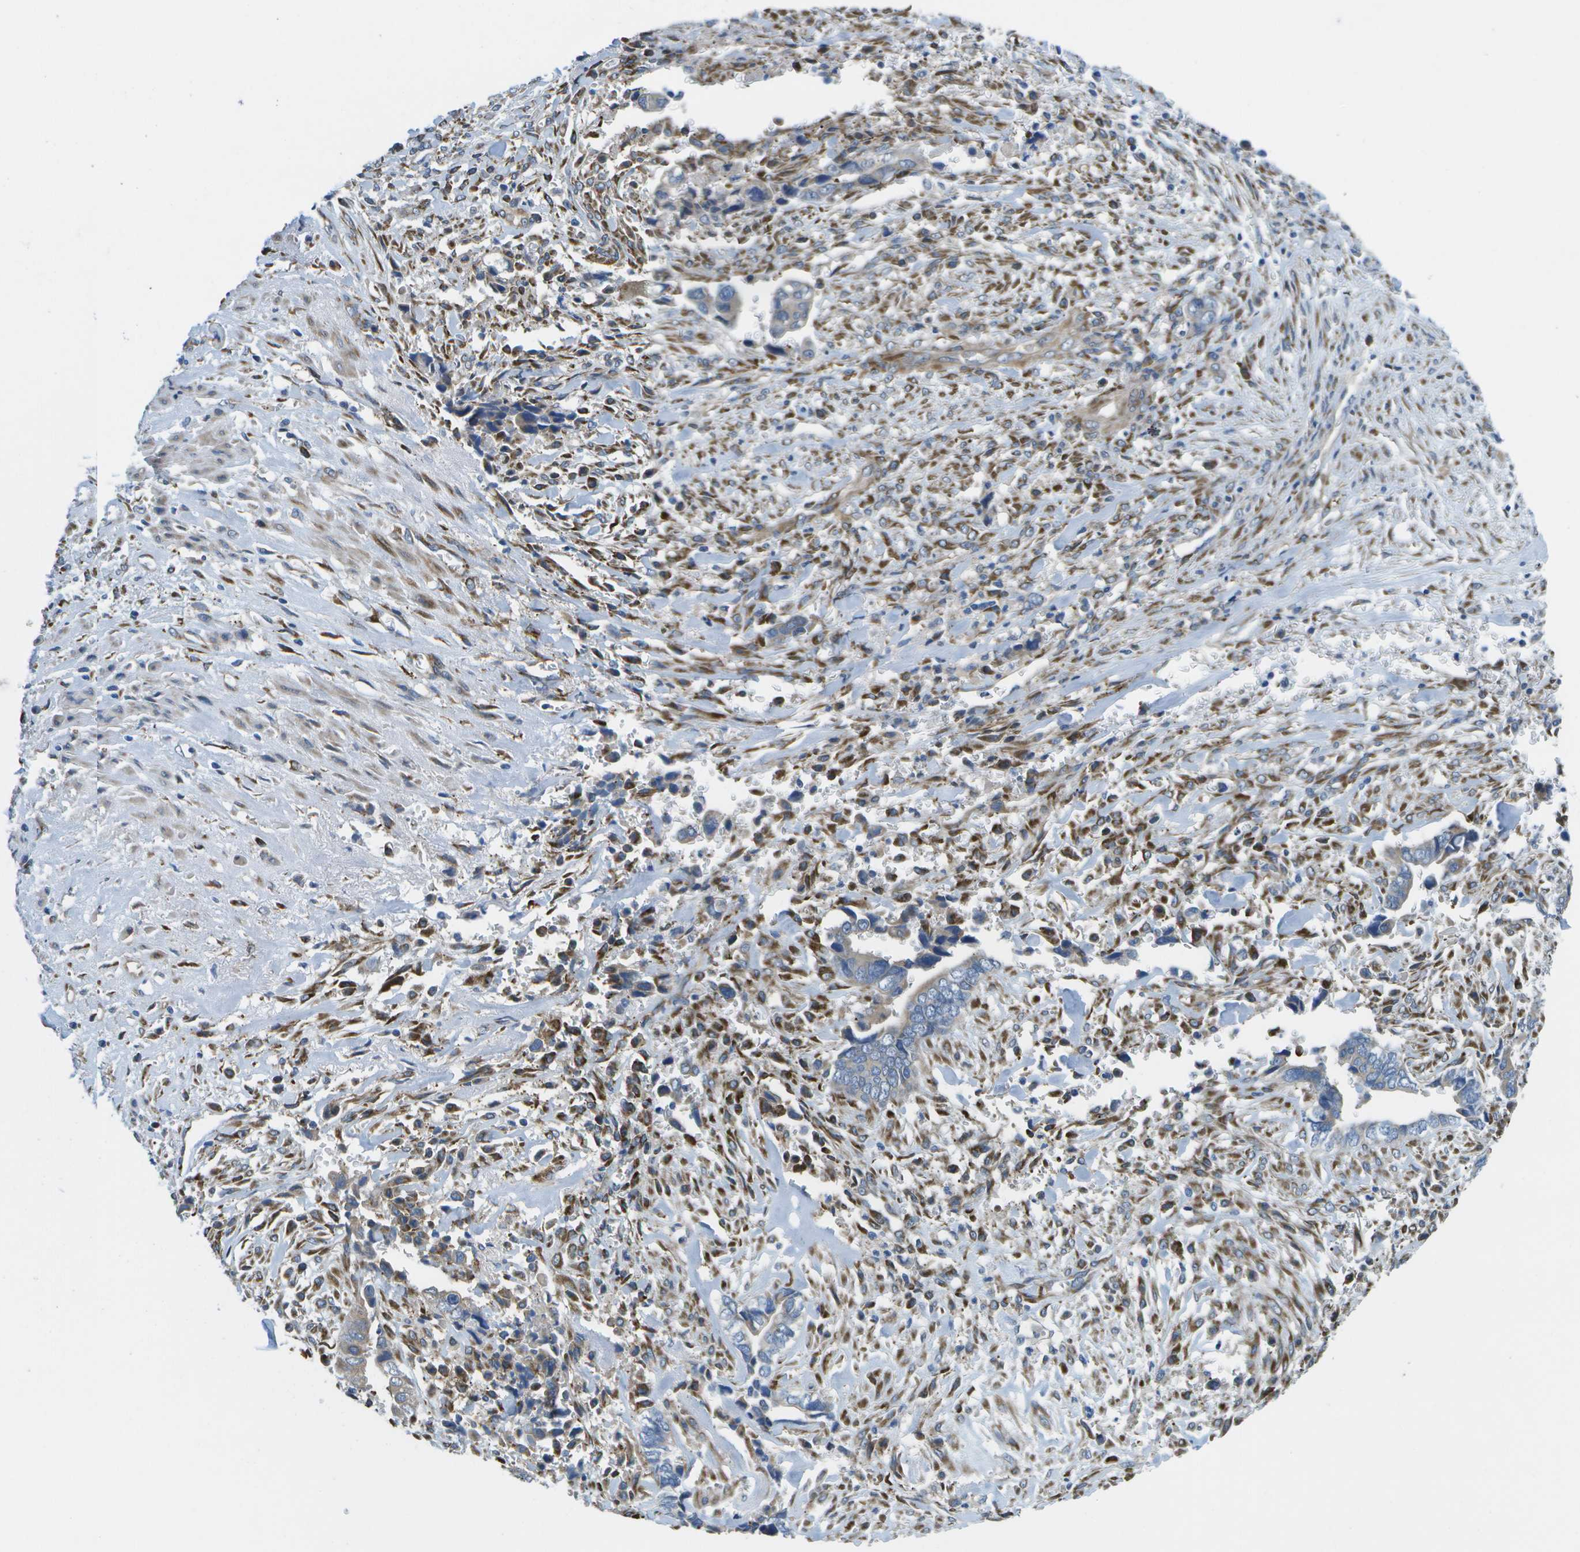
{"staining": {"intensity": "weak", "quantity": "<25%", "location": "cytoplasmic/membranous"}, "tissue": "liver cancer", "cell_type": "Tumor cells", "image_type": "cancer", "snomed": [{"axis": "morphology", "description": "Cholangiocarcinoma"}, {"axis": "topography", "description": "Liver"}], "caption": "The micrograph reveals no staining of tumor cells in liver cholangiocarcinoma.", "gene": "P3H1", "patient": {"sex": "female", "age": 79}}